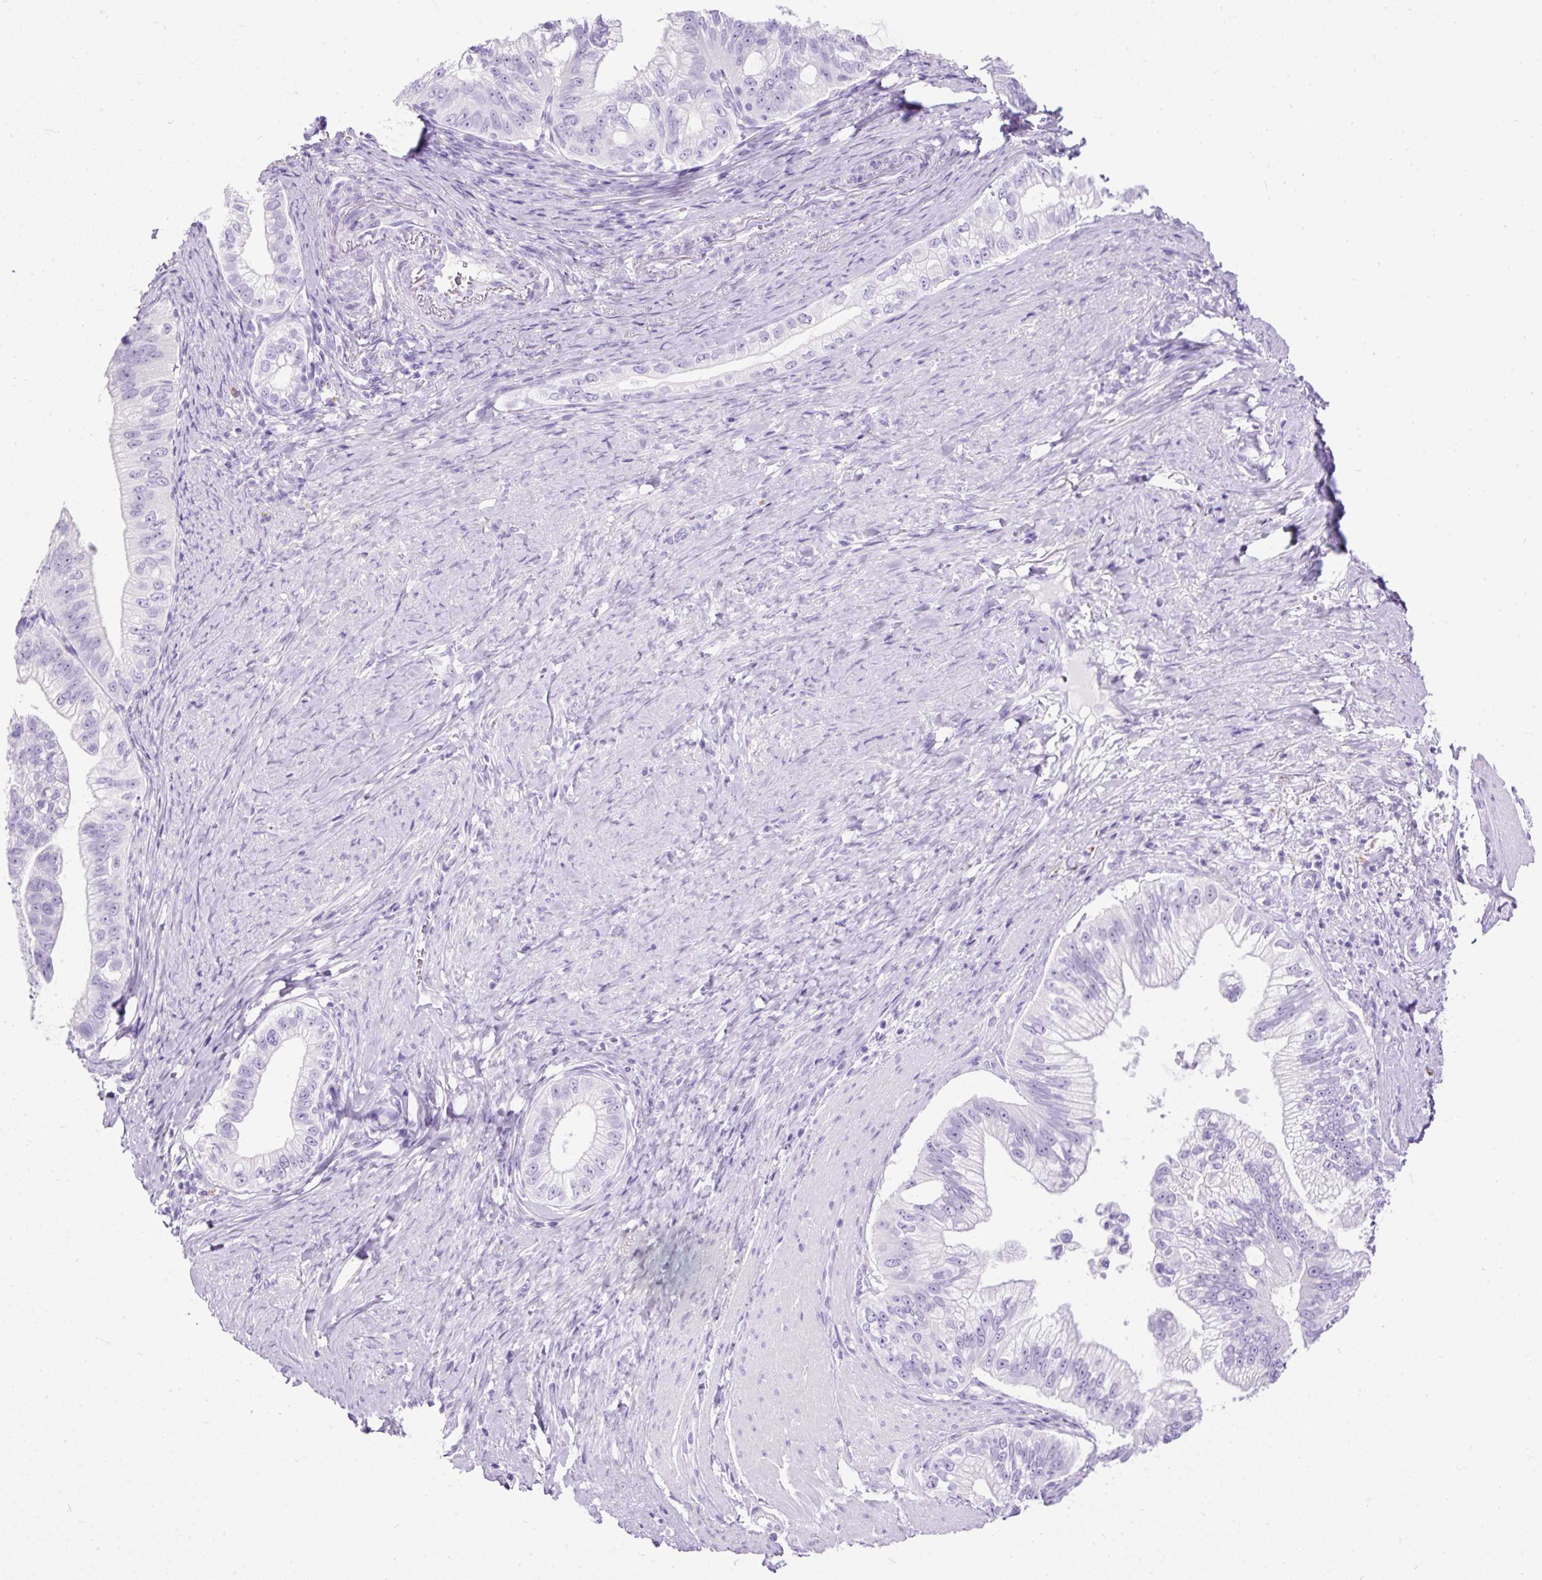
{"staining": {"intensity": "negative", "quantity": "none", "location": "none"}, "tissue": "pancreatic cancer", "cell_type": "Tumor cells", "image_type": "cancer", "snomed": [{"axis": "morphology", "description": "Adenocarcinoma, NOS"}, {"axis": "topography", "description": "Pancreas"}], "caption": "IHC micrograph of human pancreatic adenocarcinoma stained for a protein (brown), which reveals no staining in tumor cells.", "gene": "PDIA2", "patient": {"sex": "male", "age": 70}}